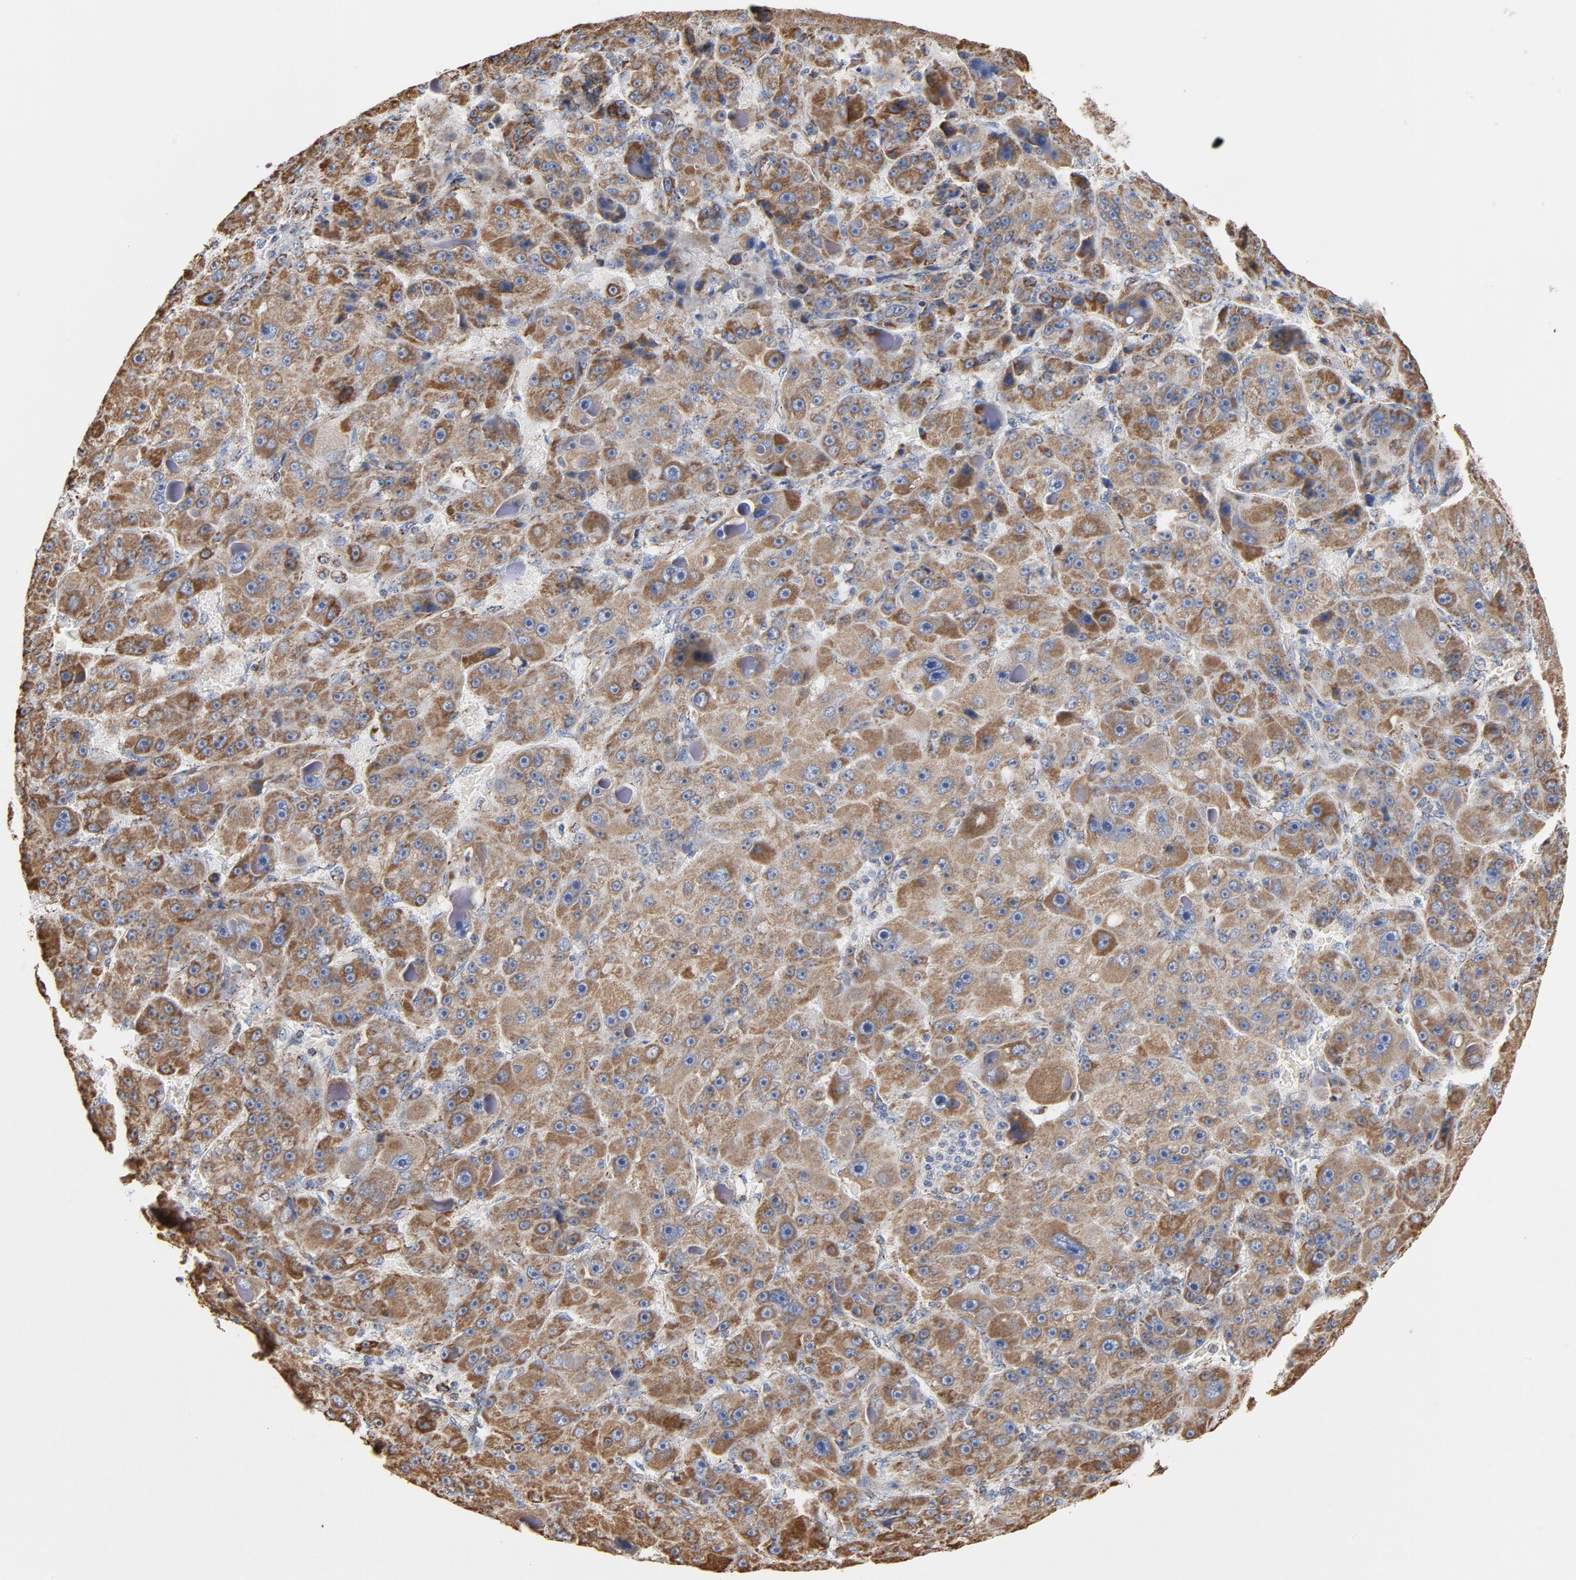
{"staining": {"intensity": "moderate", "quantity": ">75%", "location": "cytoplasmic/membranous"}, "tissue": "liver cancer", "cell_type": "Tumor cells", "image_type": "cancer", "snomed": [{"axis": "morphology", "description": "Carcinoma, Hepatocellular, NOS"}, {"axis": "topography", "description": "Liver"}], "caption": "A medium amount of moderate cytoplasmic/membranous expression is identified in approximately >75% of tumor cells in hepatocellular carcinoma (liver) tissue.", "gene": "NDUFS4", "patient": {"sex": "male", "age": 76}}